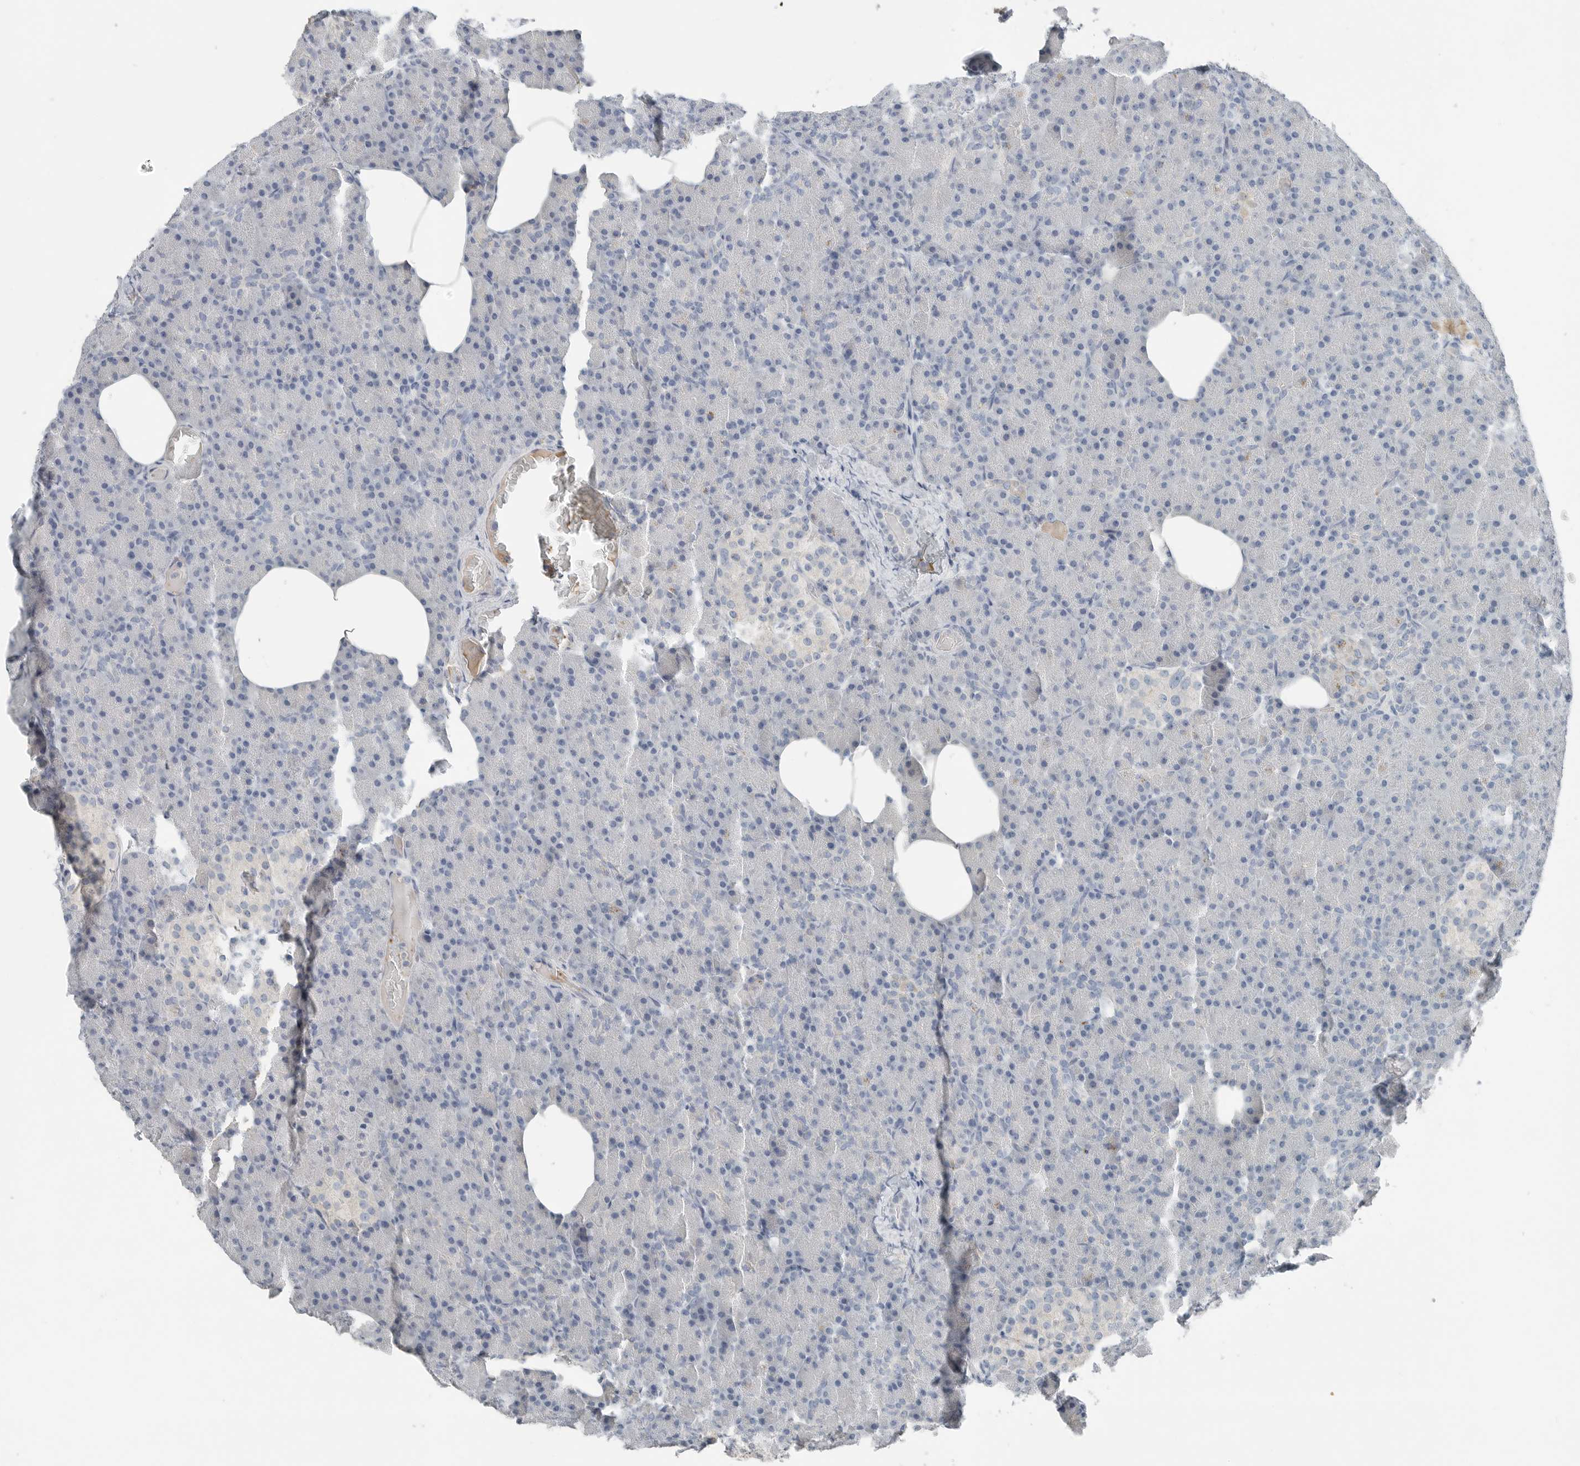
{"staining": {"intensity": "moderate", "quantity": "<25%", "location": "cytoplasmic/membranous"}, "tissue": "pancreas", "cell_type": "Exocrine glandular cells", "image_type": "normal", "snomed": [{"axis": "morphology", "description": "Normal tissue, NOS"}, {"axis": "topography", "description": "Pancreas"}], "caption": "Moderate cytoplasmic/membranous protein staining is present in about <25% of exocrine glandular cells in pancreas.", "gene": "SERPINB7", "patient": {"sex": "female", "age": 43}}